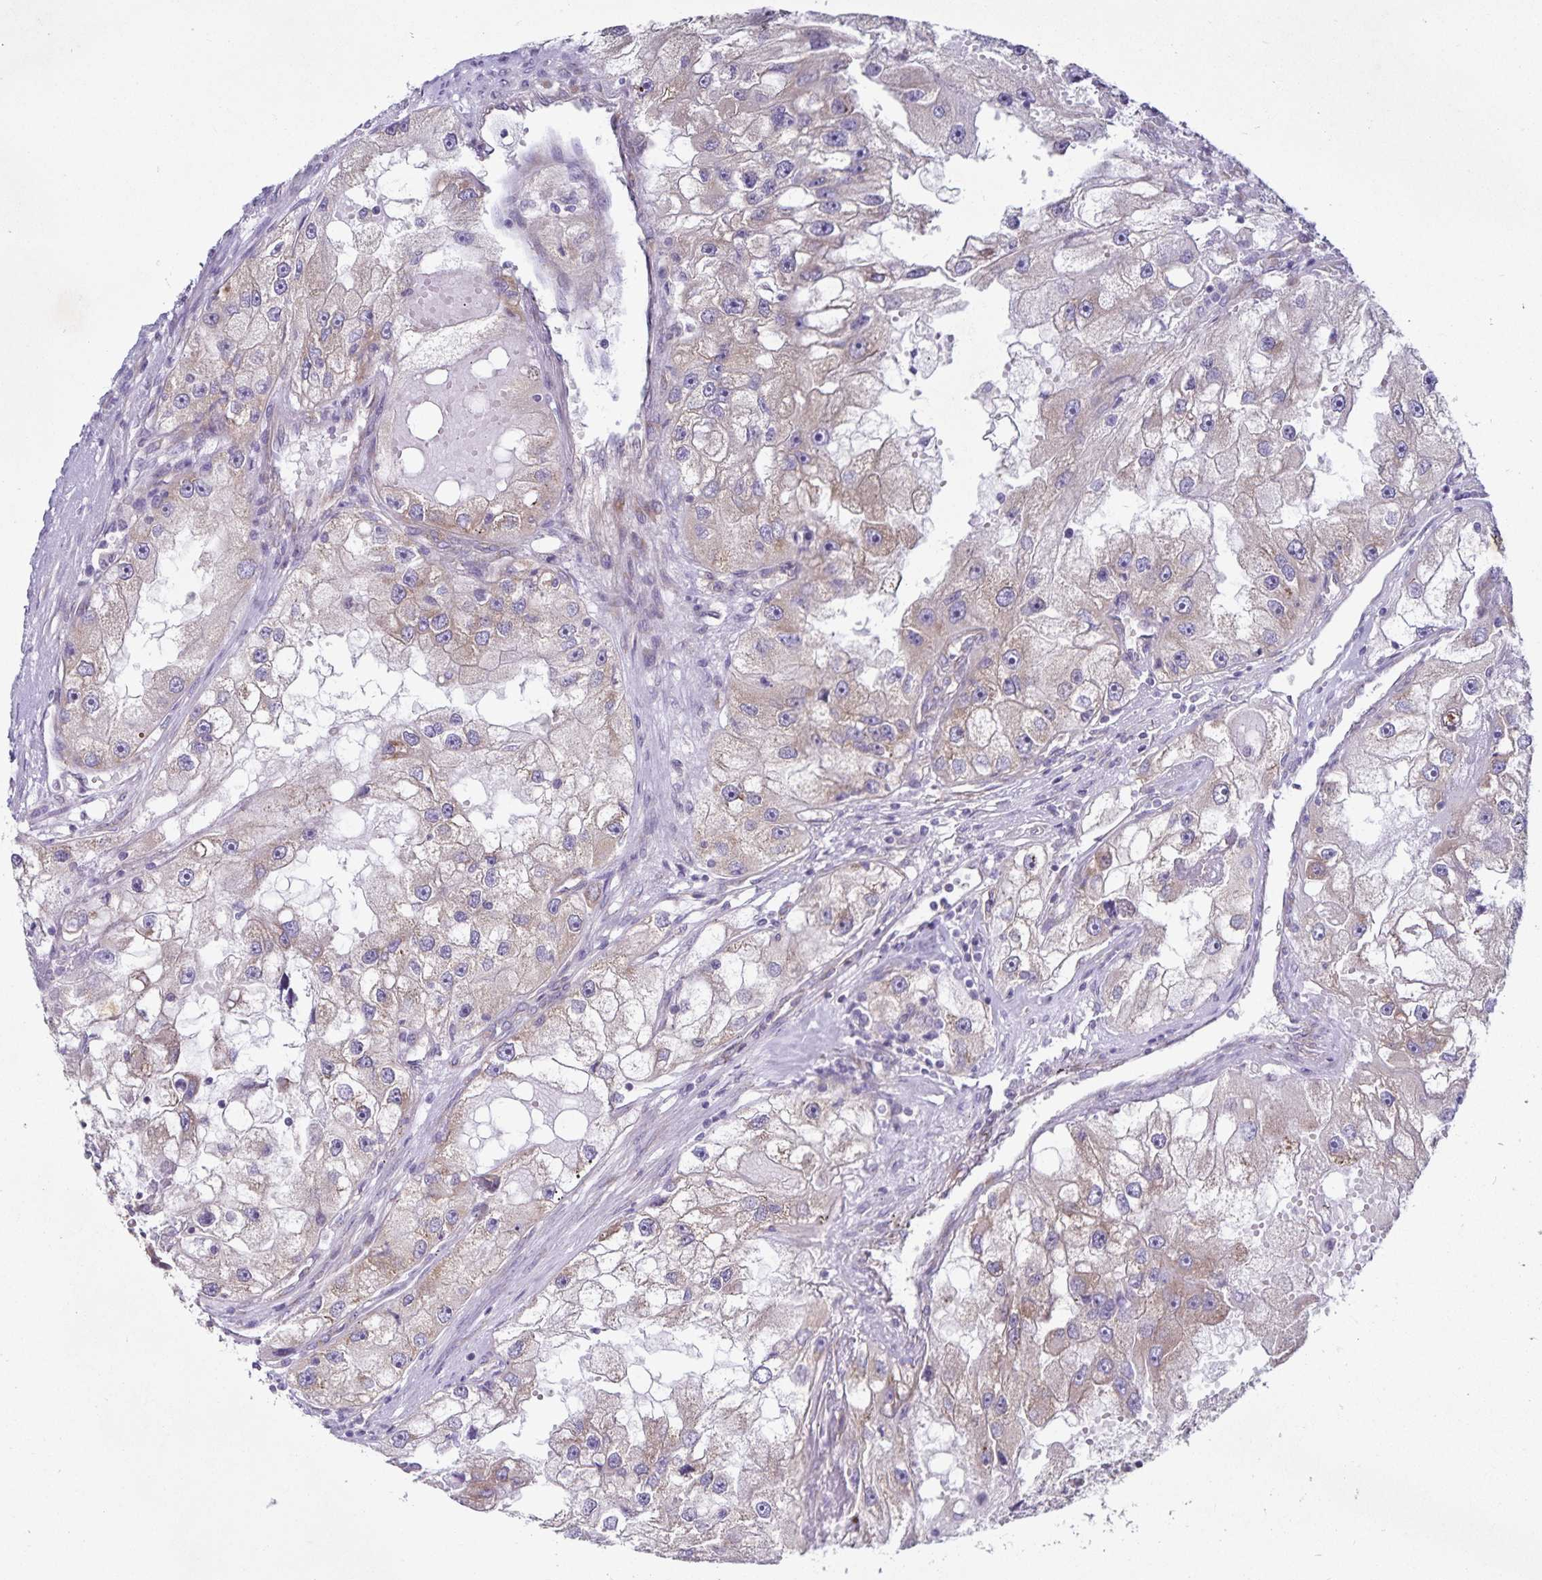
{"staining": {"intensity": "weak", "quantity": "25%-75%", "location": "cytoplasmic/membranous"}, "tissue": "renal cancer", "cell_type": "Tumor cells", "image_type": "cancer", "snomed": [{"axis": "morphology", "description": "Adenocarcinoma, NOS"}, {"axis": "topography", "description": "Kidney"}], "caption": "IHC image of renal cancer stained for a protein (brown), which shows low levels of weak cytoplasmic/membranous expression in about 25%-75% of tumor cells.", "gene": "FAM120A", "patient": {"sex": "male", "age": 63}}